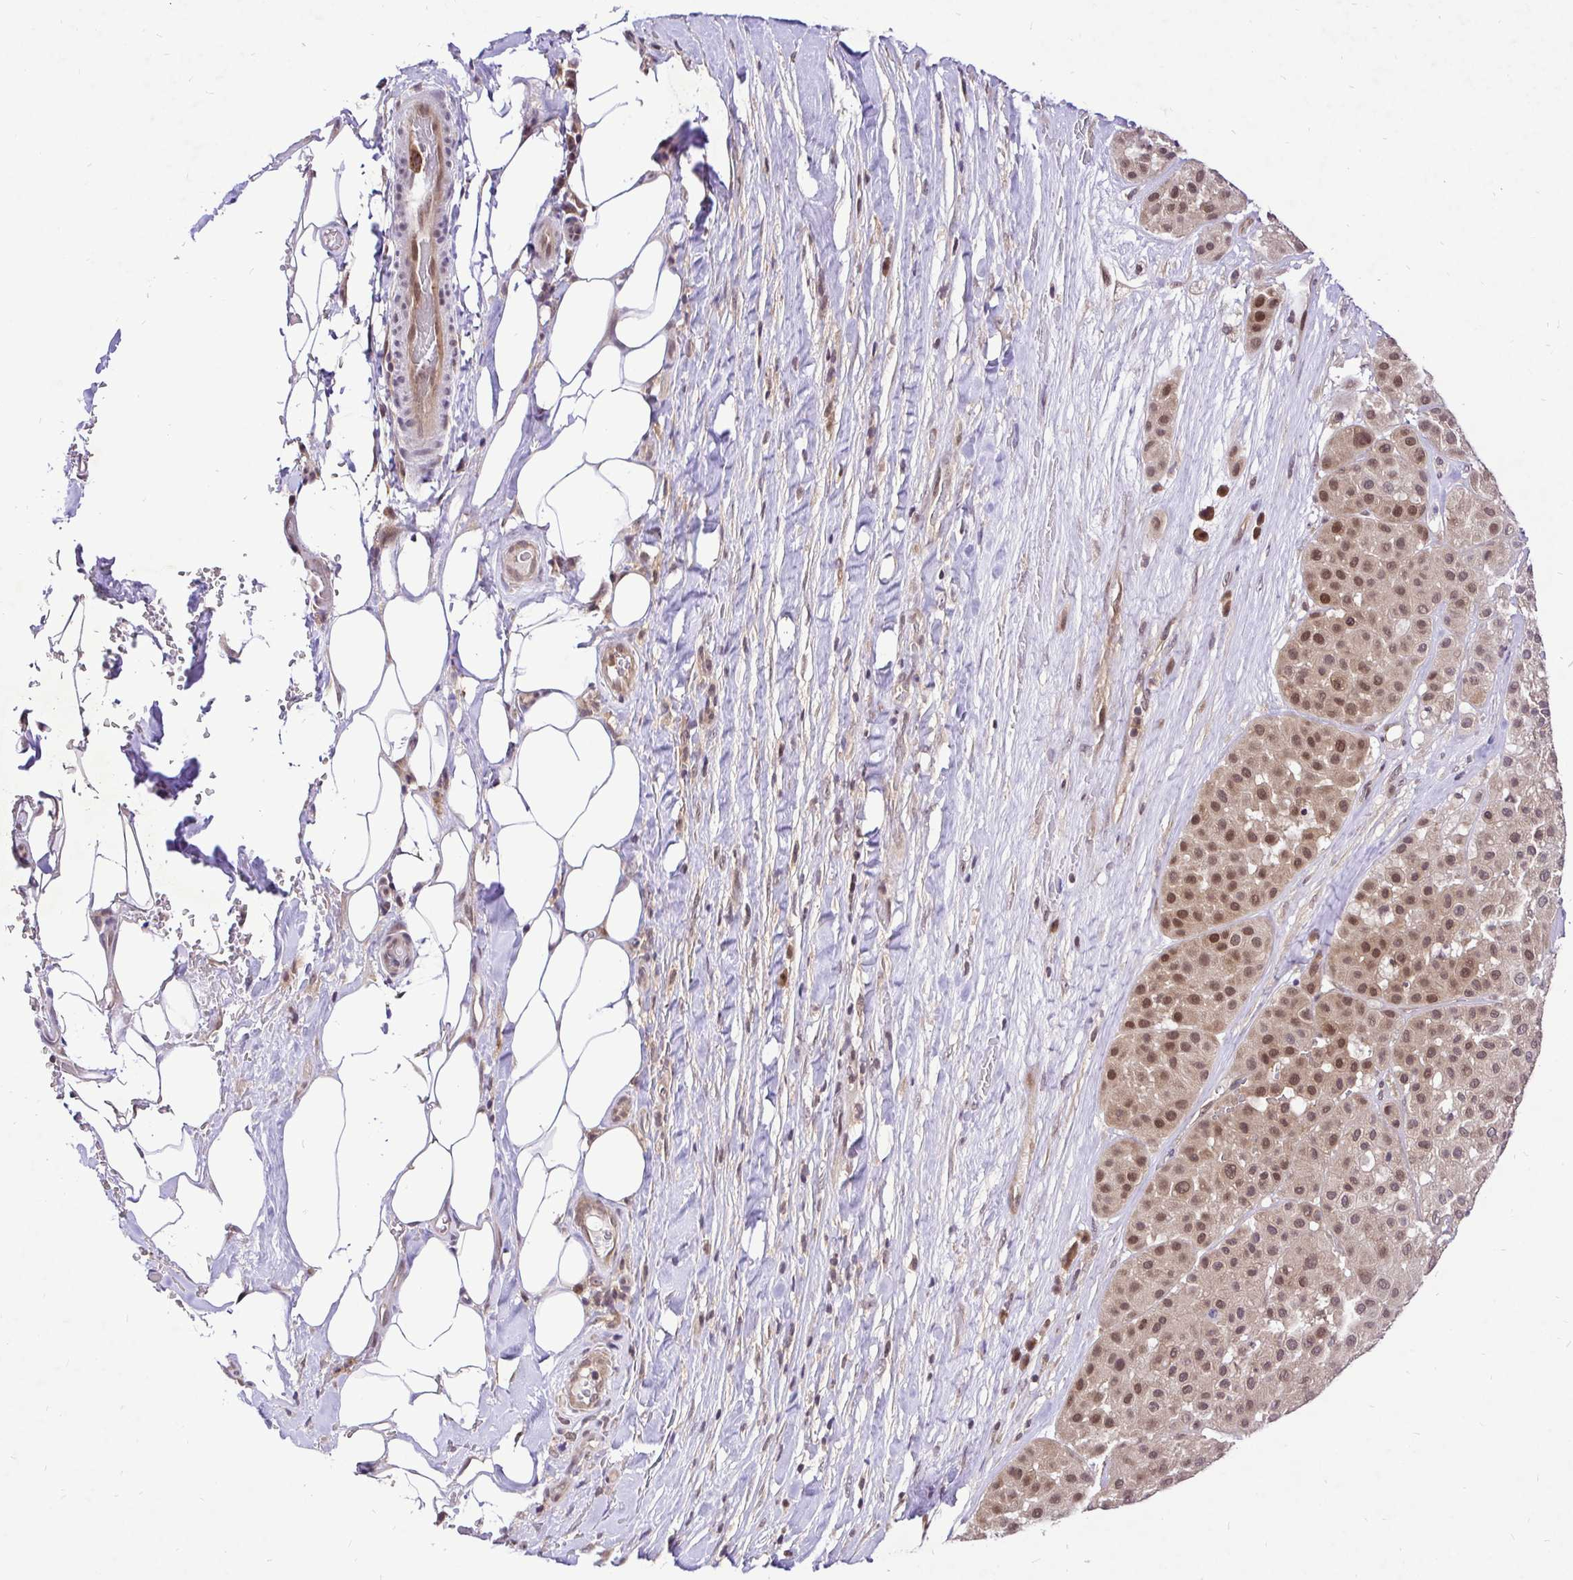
{"staining": {"intensity": "moderate", "quantity": ">75%", "location": "nuclear"}, "tissue": "melanoma", "cell_type": "Tumor cells", "image_type": "cancer", "snomed": [{"axis": "morphology", "description": "Malignant melanoma, Metastatic site"}, {"axis": "topography", "description": "Smooth muscle"}], "caption": "High-power microscopy captured an IHC micrograph of malignant melanoma (metastatic site), revealing moderate nuclear positivity in approximately >75% of tumor cells.", "gene": "UBE2M", "patient": {"sex": "male", "age": 41}}